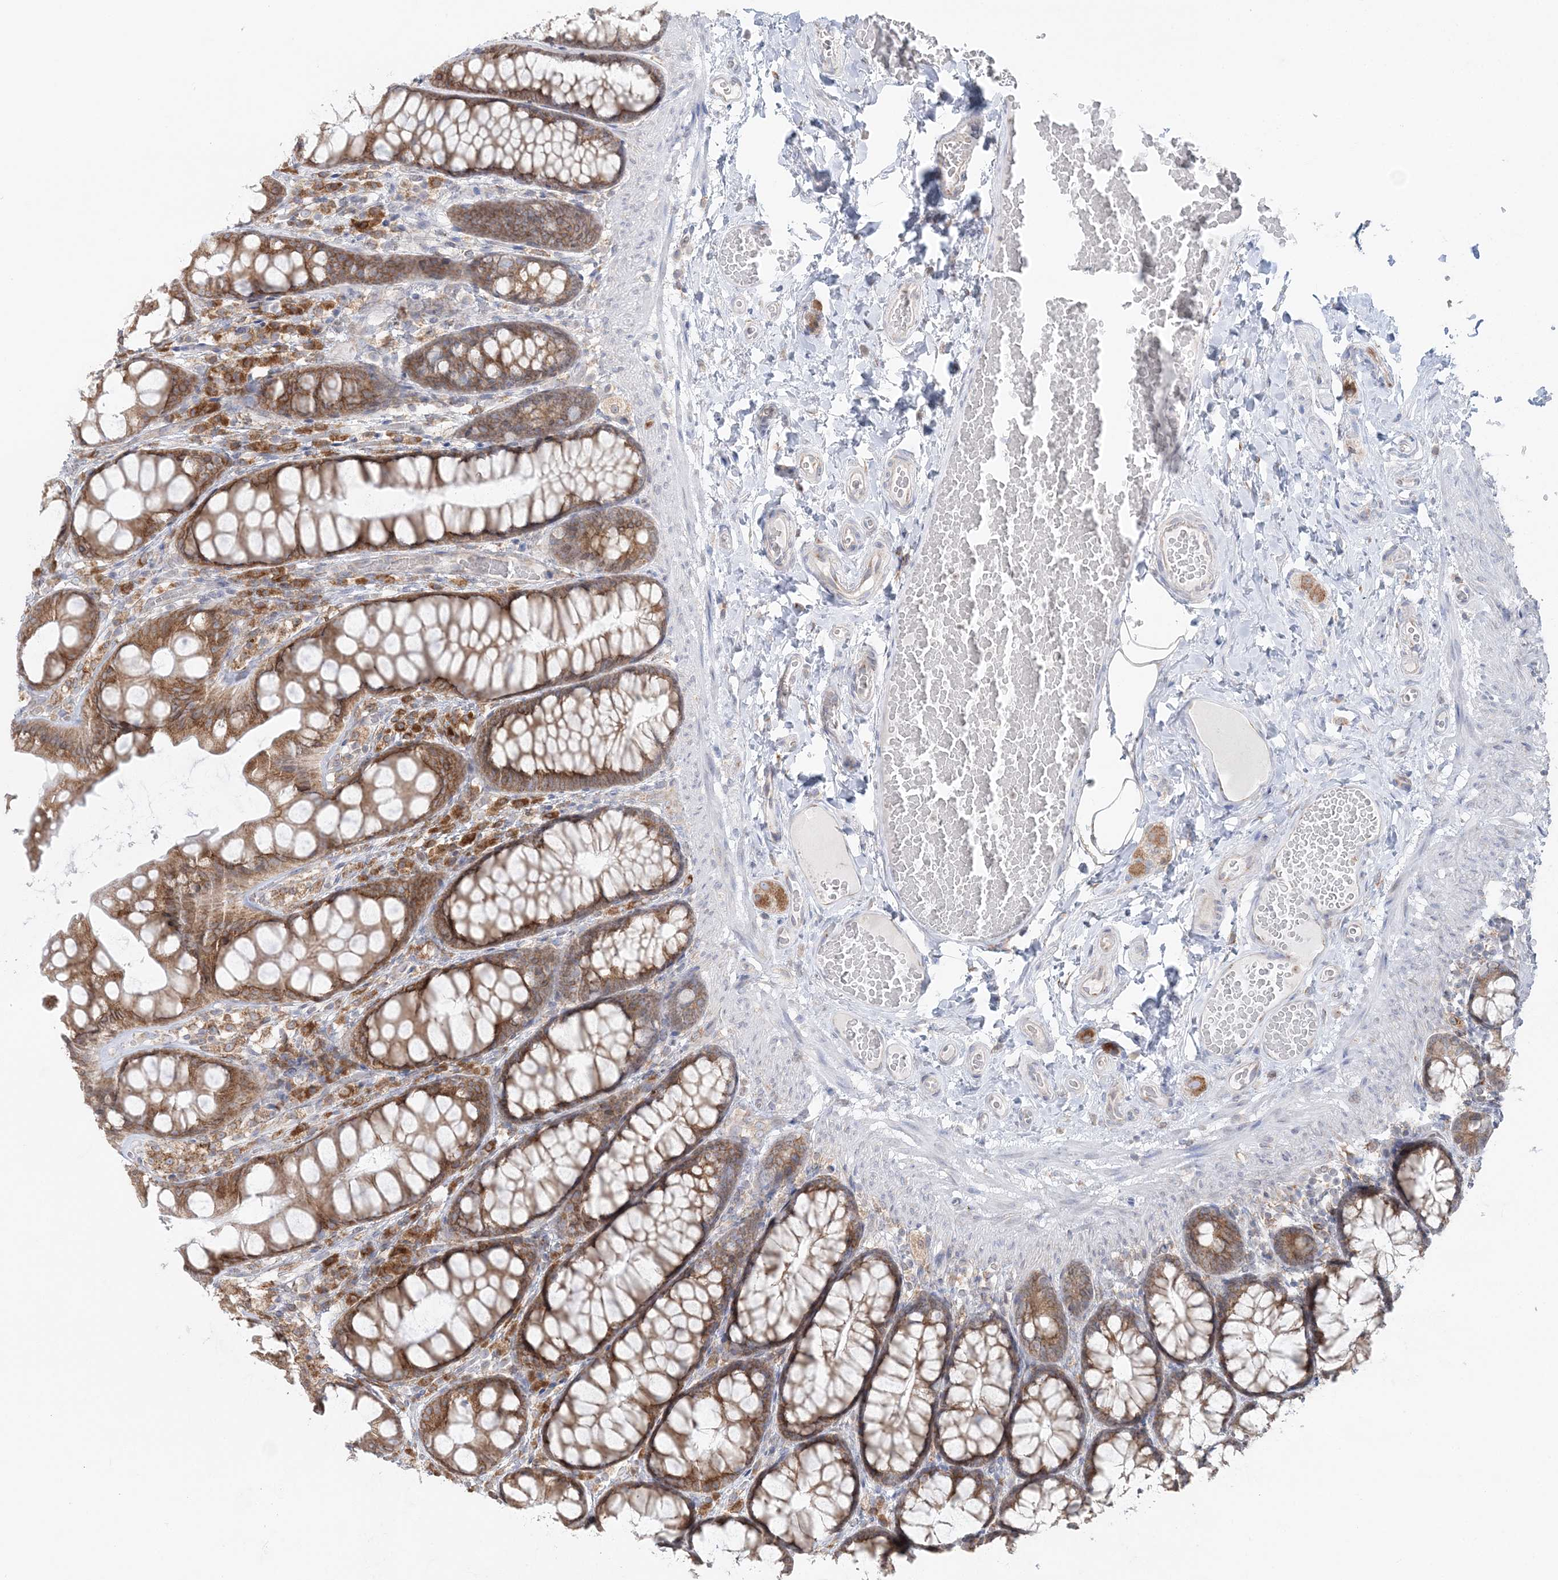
{"staining": {"intensity": "negative", "quantity": "none", "location": "none"}, "tissue": "colon", "cell_type": "Endothelial cells", "image_type": "normal", "snomed": [{"axis": "morphology", "description": "Normal tissue, NOS"}, {"axis": "topography", "description": "Colon"}], "caption": "The photomicrograph displays no staining of endothelial cells in unremarkable colon.", "gene": "TMED10", "patient": {"sex": "male", "age": 47}}